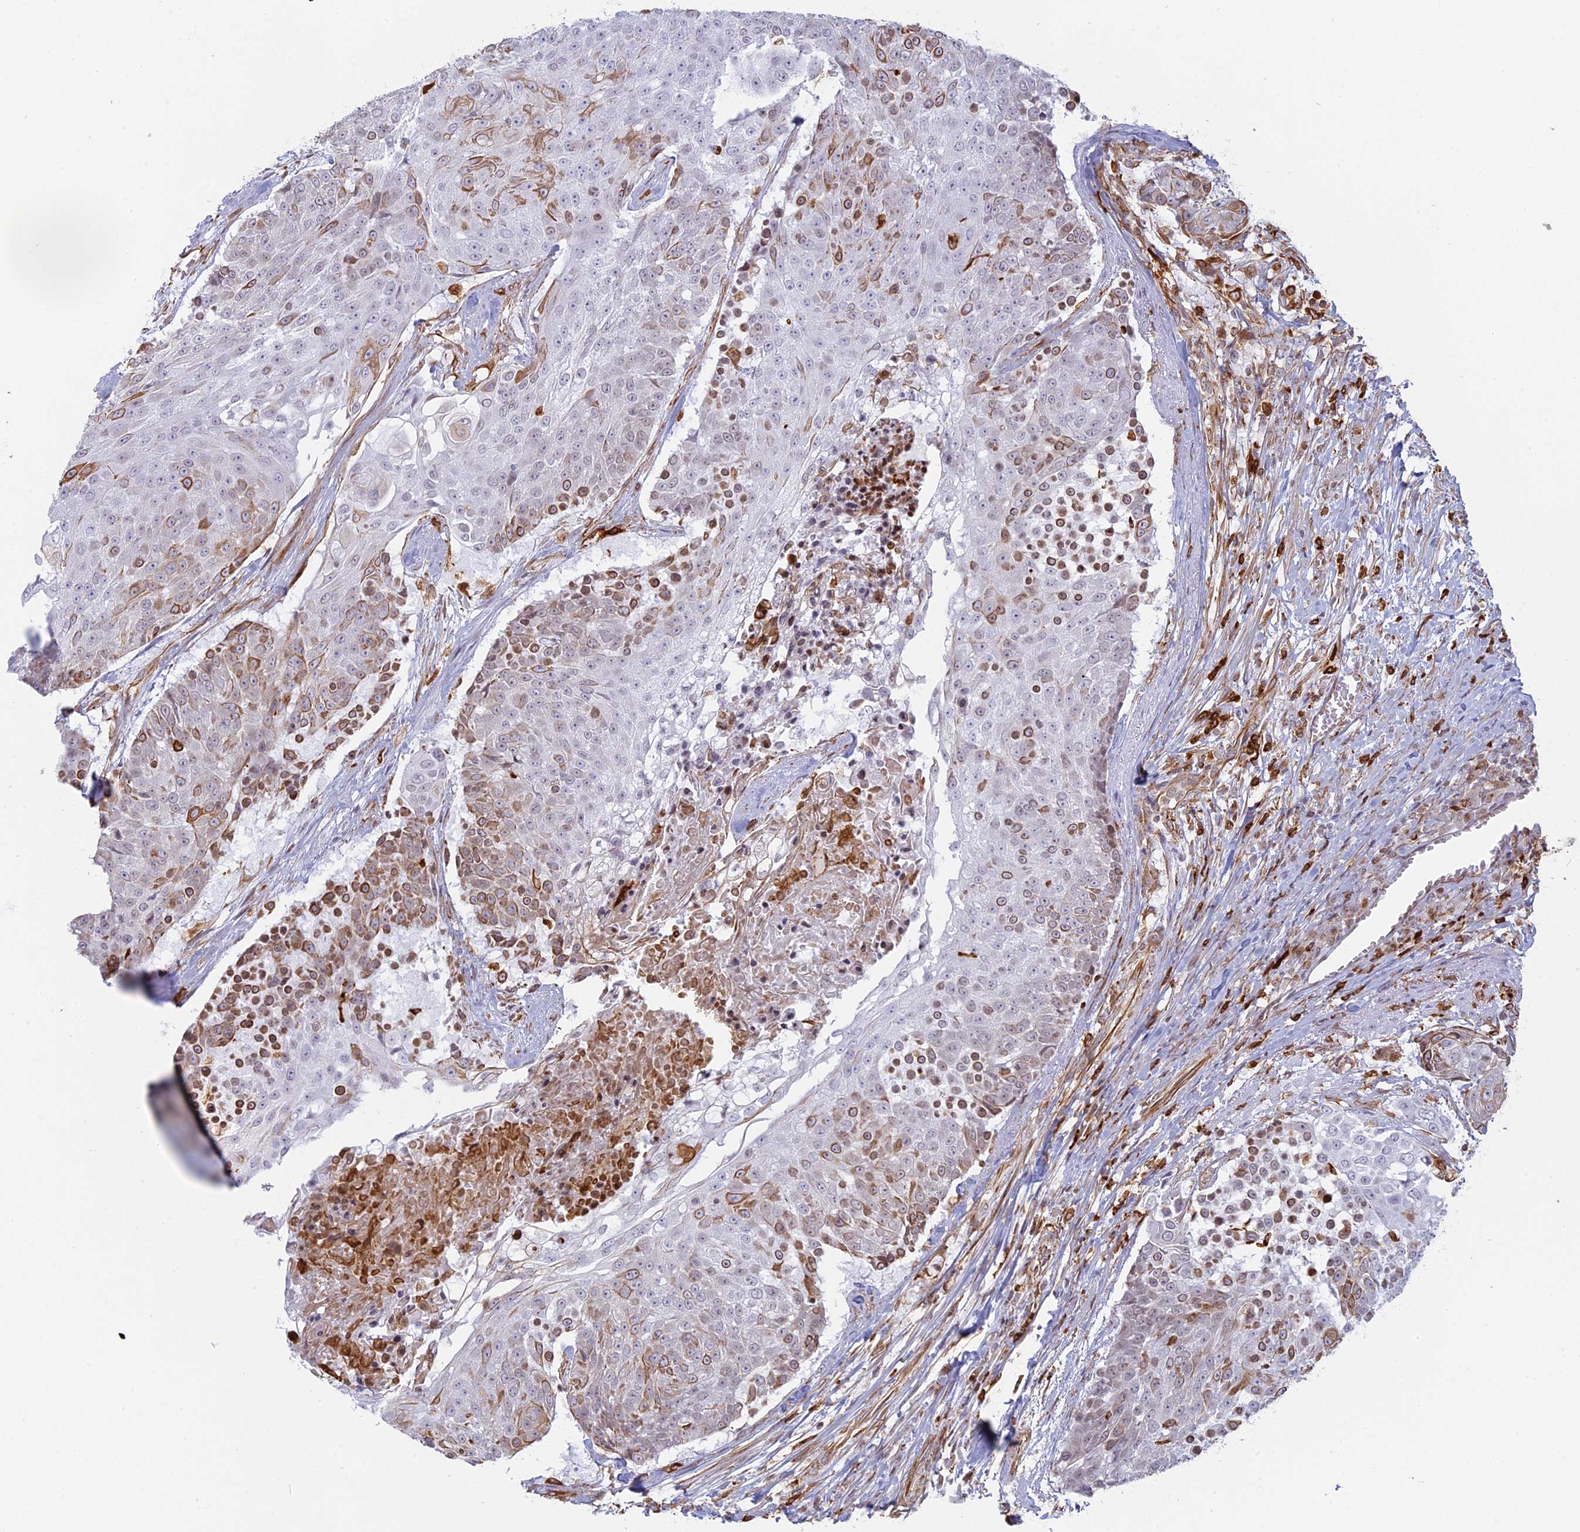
{"staining": {"intensity": "negative", "quantity": "none", "location": "none"}, "tissue": "urothelial cancer", "cell_type": "Tumor cells", "image_type": "cancer", "snomed": [{"axis": "morphology", "description": "Urothelial carcinoma, High grade"}, {"axis": "topography", "description": "Urinary bladder"}], "caption": "IHC of urothelial cancer reveals no positivity in tumor cells.", "gene": "APOBR", "patient": {"sex": "female", "age": 63}}